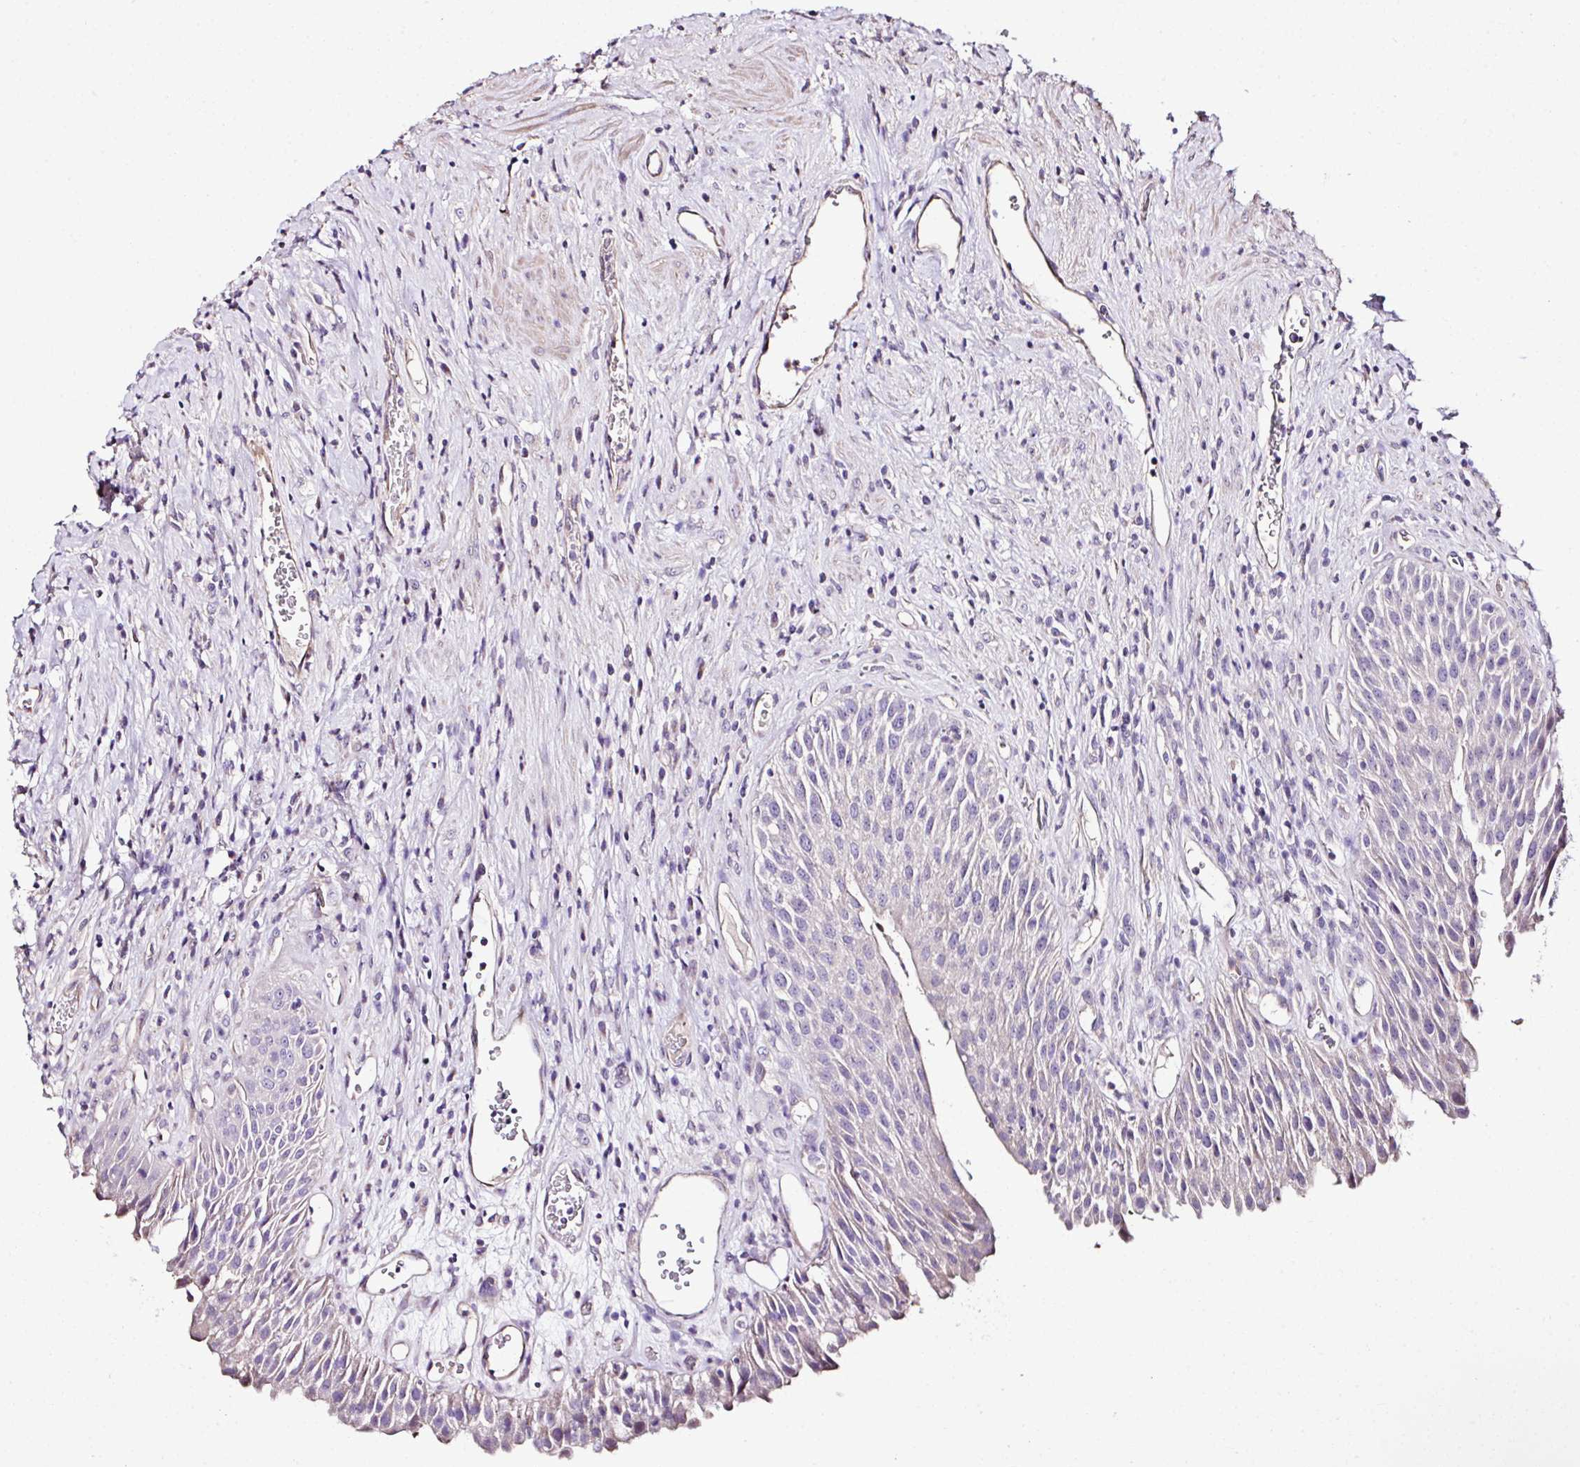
{"staining": {"intensity": "weak", "quantity": "<25%", "location": "cytoplasmic/membranous"}, "tissue": "urinary bladder", "cell_type": "Urothelial cells", "image_type": "normal", "snomed": [{"axis": "morphology", "description": "Normal tissue, NOS"}, {"axis": "topography", "description": "Urinary bladder"}], "caption": "Protein analysis of normal urinary bladder demonstrates no significant expression in urothelial cells.", "gene": "CCDC85C", "patient": {"sex": "female", "age": 56}}